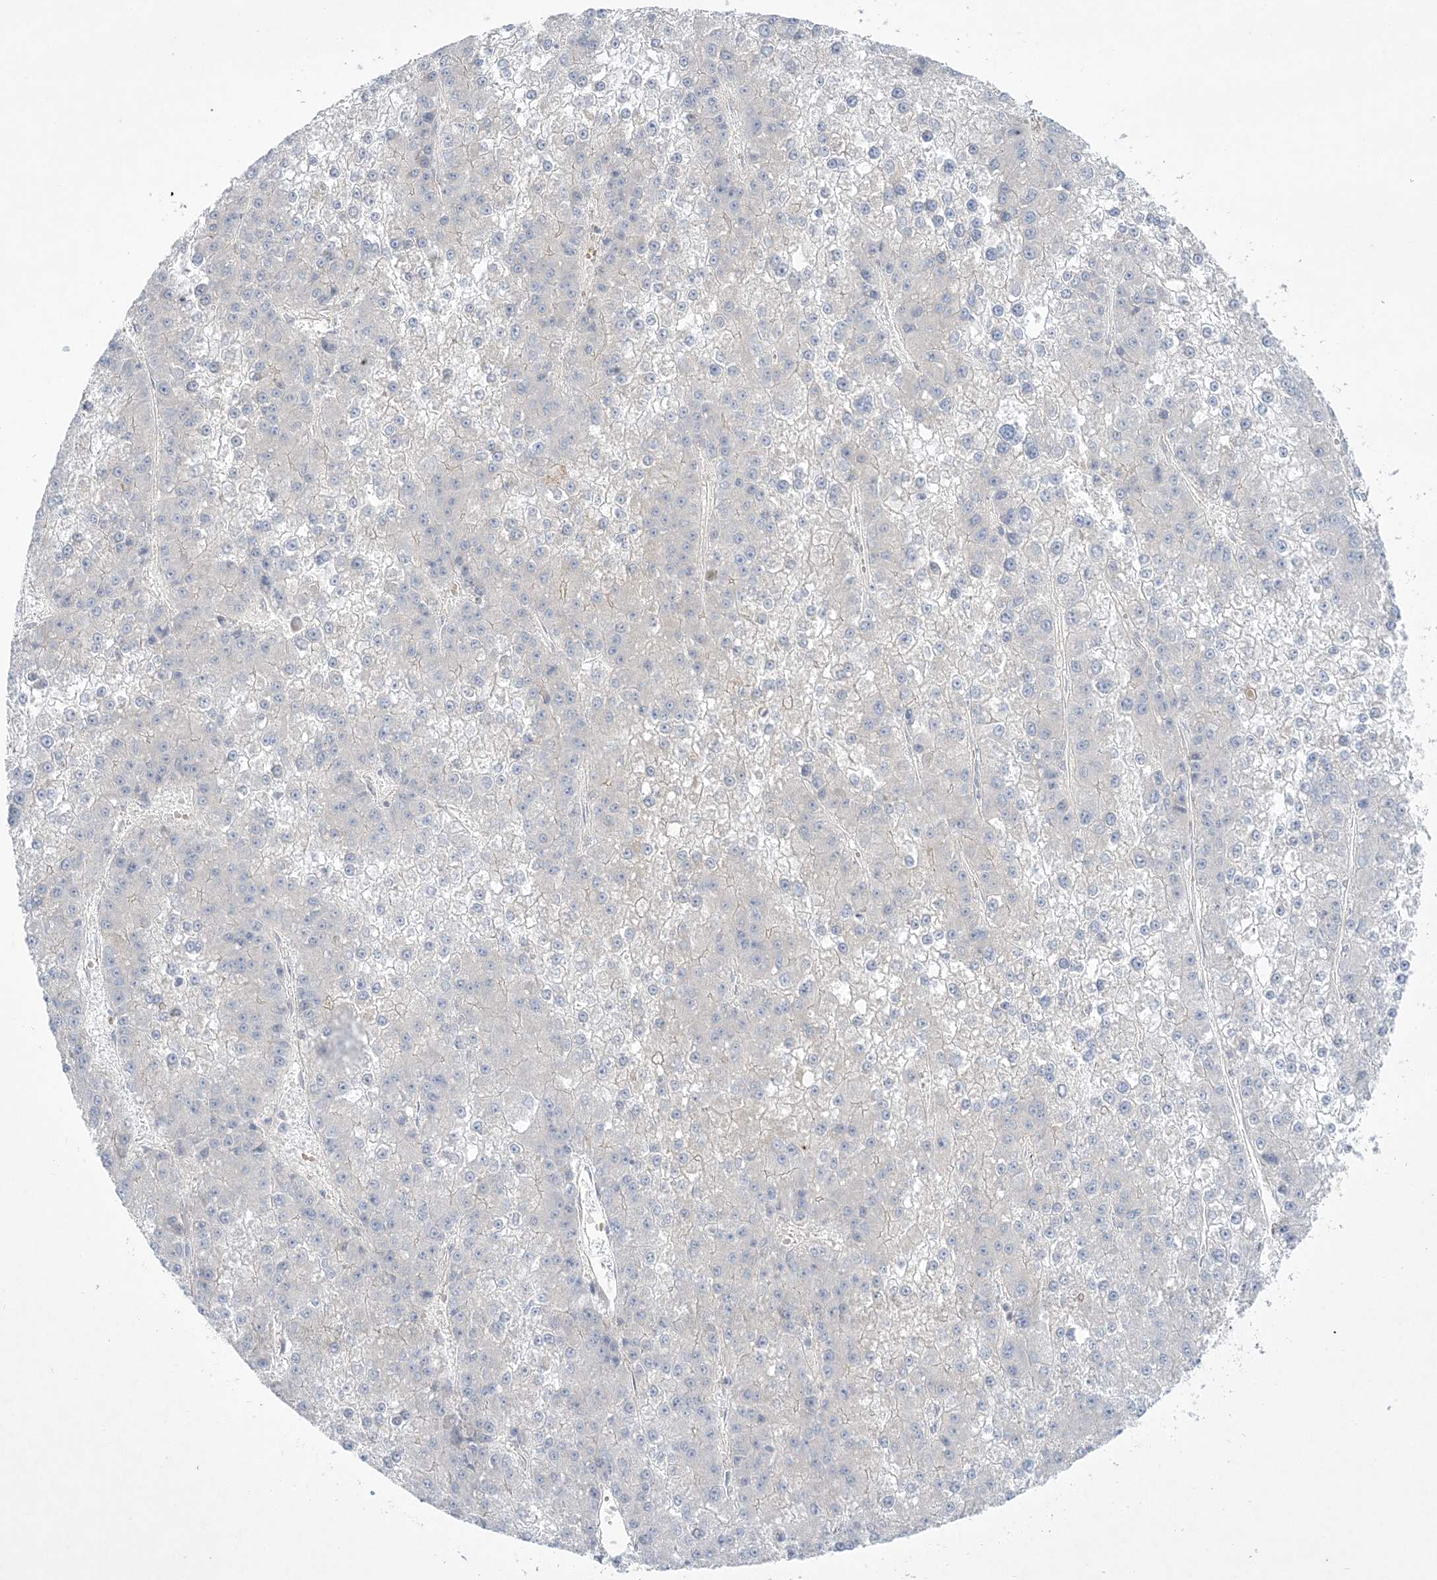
{"staining": {"intensity": "negative", "quantity": "none", "location": "none"}, "tissue": "liver cancer", "cell_type": "Tumor cells", "image_type": "cancer", "snomed": [{"axis": "morphology", "description": "Carcinoma, Hepatocellular, NOS"}, {"axis": "topography", "description": "Liver"}], "caption": "This photomicrograph is of hepatocellular carcinoma (liver) stained with IHC to label a protein in brown with the nuclei are counter-stained blue. There is no positivity in tumor cells. The staining is performed using DAB (3,3'-diaminobenzidine) brown chromogen with nuclei counter-stained in using hematoxylin.", "gene": "ADAMTS12", "patient": {"sex": "female", "age": 73}}